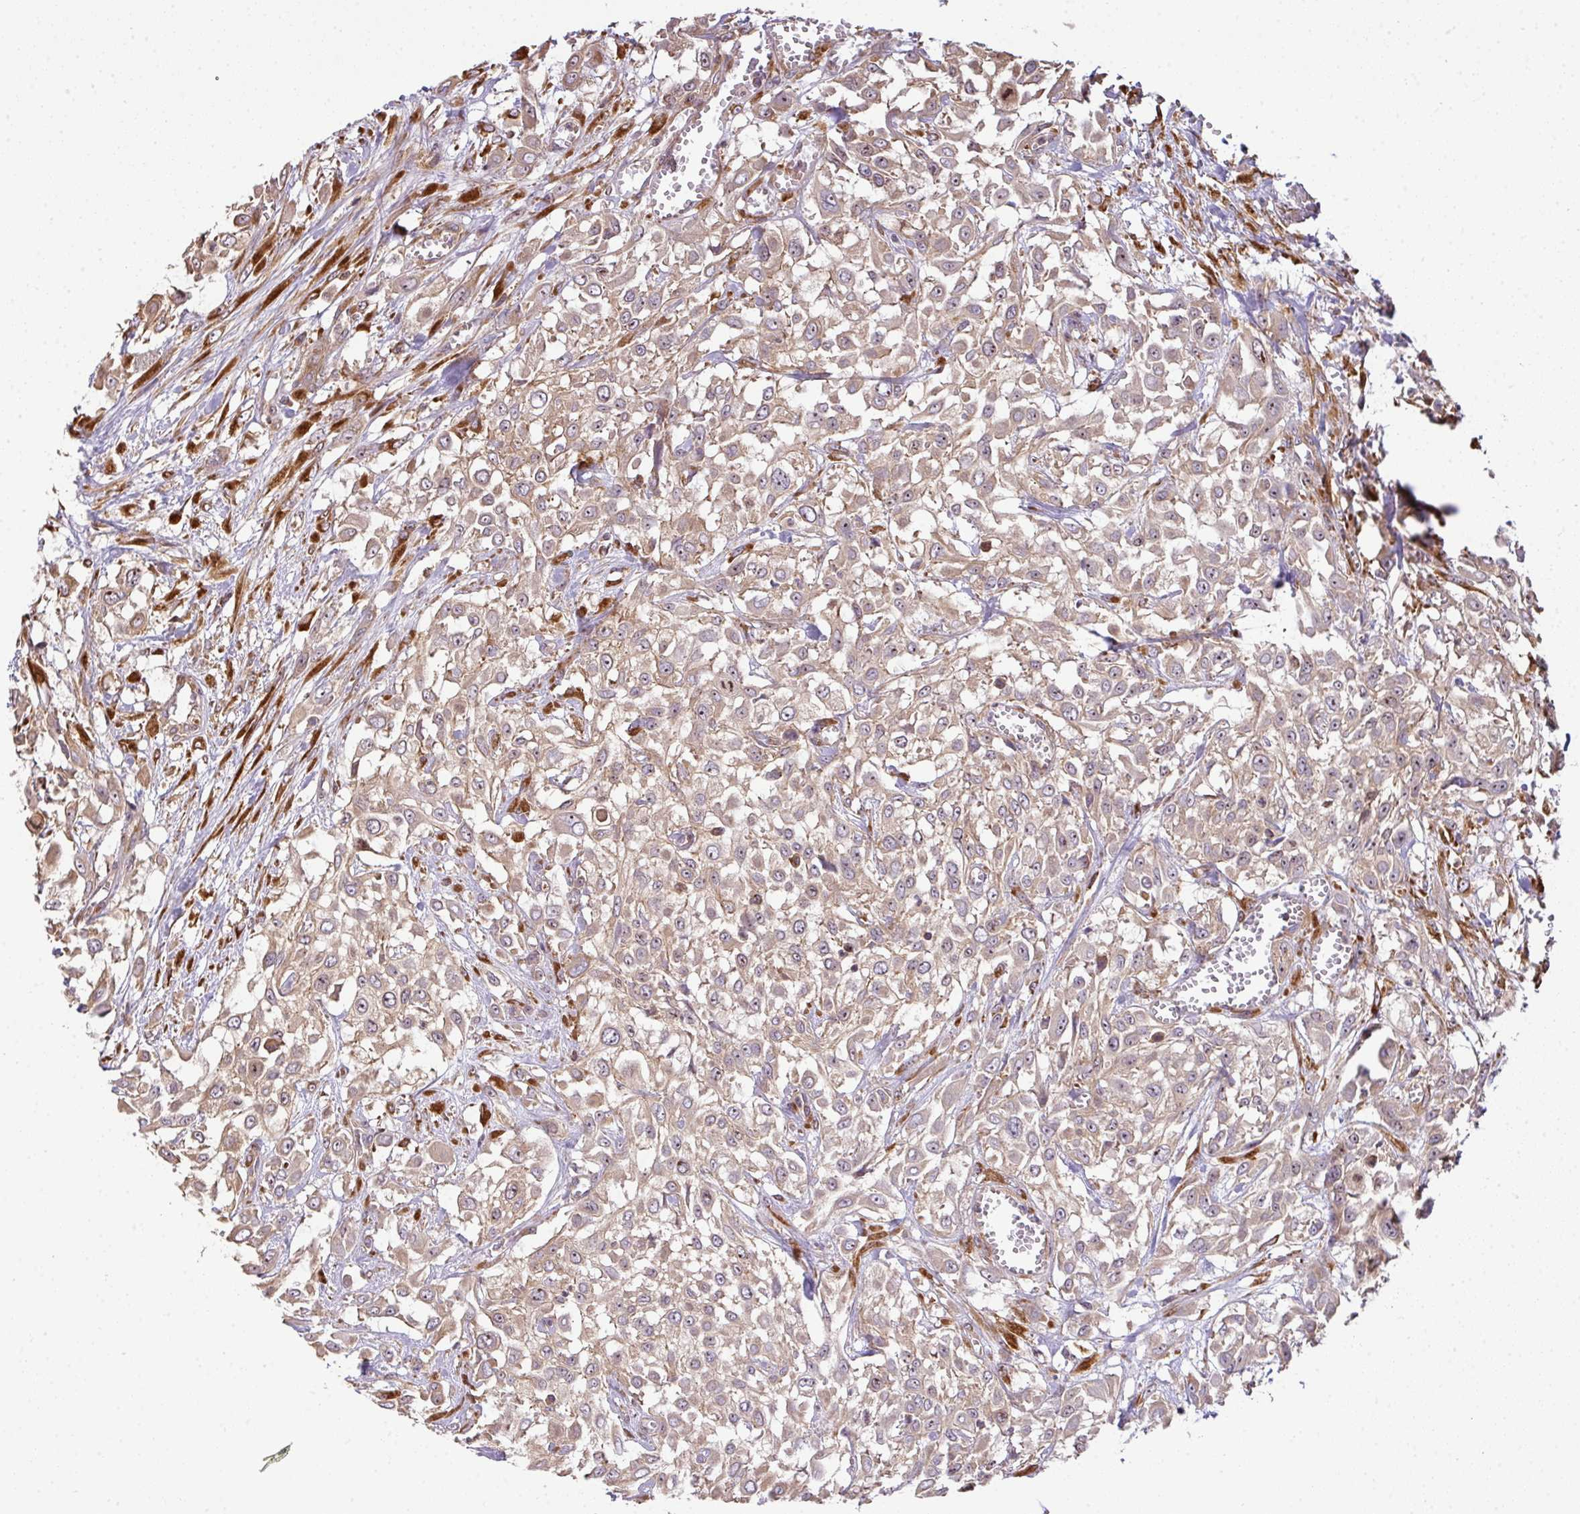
{"staining": {"intensity": "weak", "quantity": ">75%", "location": "cytoplasmic/membranous,nuclear"}, "tissue": "urothelial cancer", "cell_type": "Tumor cells", "image_type": "cancer", "snomed": [{"axis": "morphology", "description": "Urothelial carcinoma, High grade"}, {"axis": "topography", "description": "Urinary bladder"}], "caption": "High-magnification brightfield microscopy of urothelial cancer stained with DAB (brown) and counterstained with hematoxylin (blue). tumor cells exhibit weak cytoplasmic/membranous and nuclear positivity is appreciated in about>75% of cells.", "gene": "VENTX", "patient": {"sex": "male", "age": 57}}